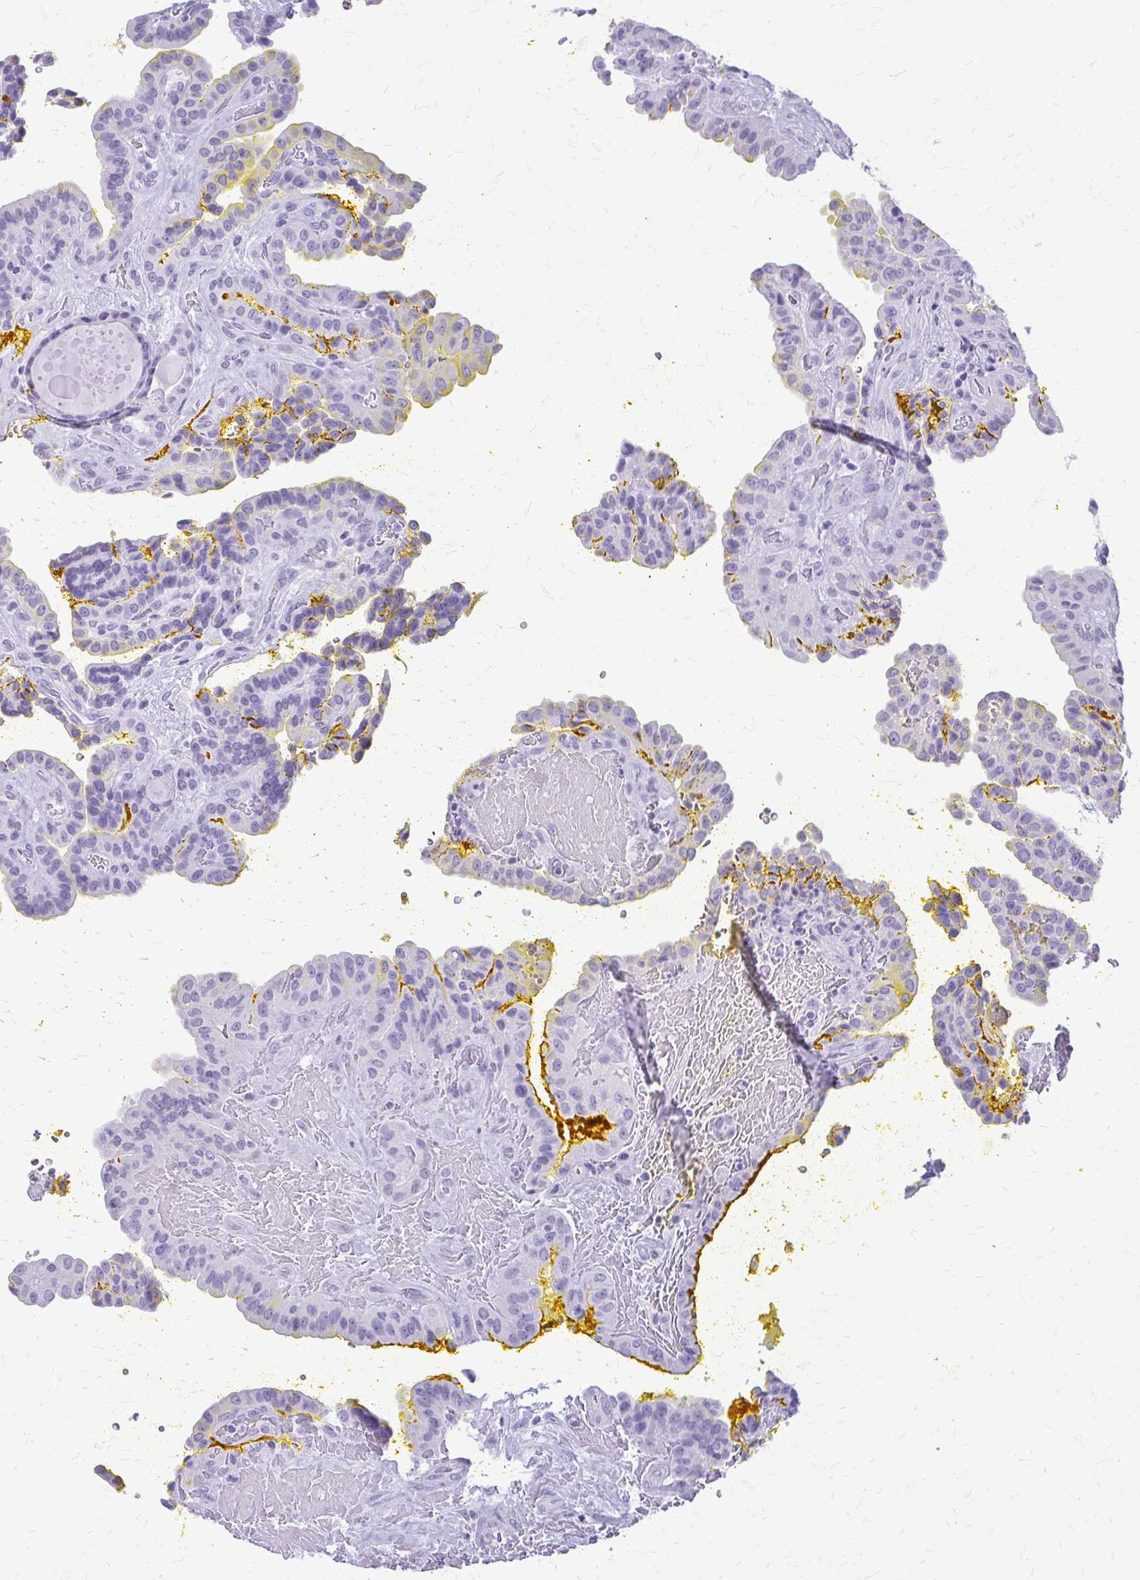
{"staining": {"intensity": "negative", "quantity": "none", "location": "none"}, "tissue": "thyroid cancer", "cell_type": "Tumor cells", "image_type": "cancer", "snomed": [{"axis": "morphology", "description": "Papillary adenocarcinoma, NOS"}, {"axis": "topography", "description": "Thyroid gland"}], "caption": "Immunohistochemical staining of thyroid cancer displays no significant positivity in tumor cells. Brightfield microscopy of immunohistochemistry (IHC) stained with DAB (brown) and hematoxylin (blue), captured at high magnification.", "gene": "KRT5", "patient": {"sex": "male", "age": 87}}